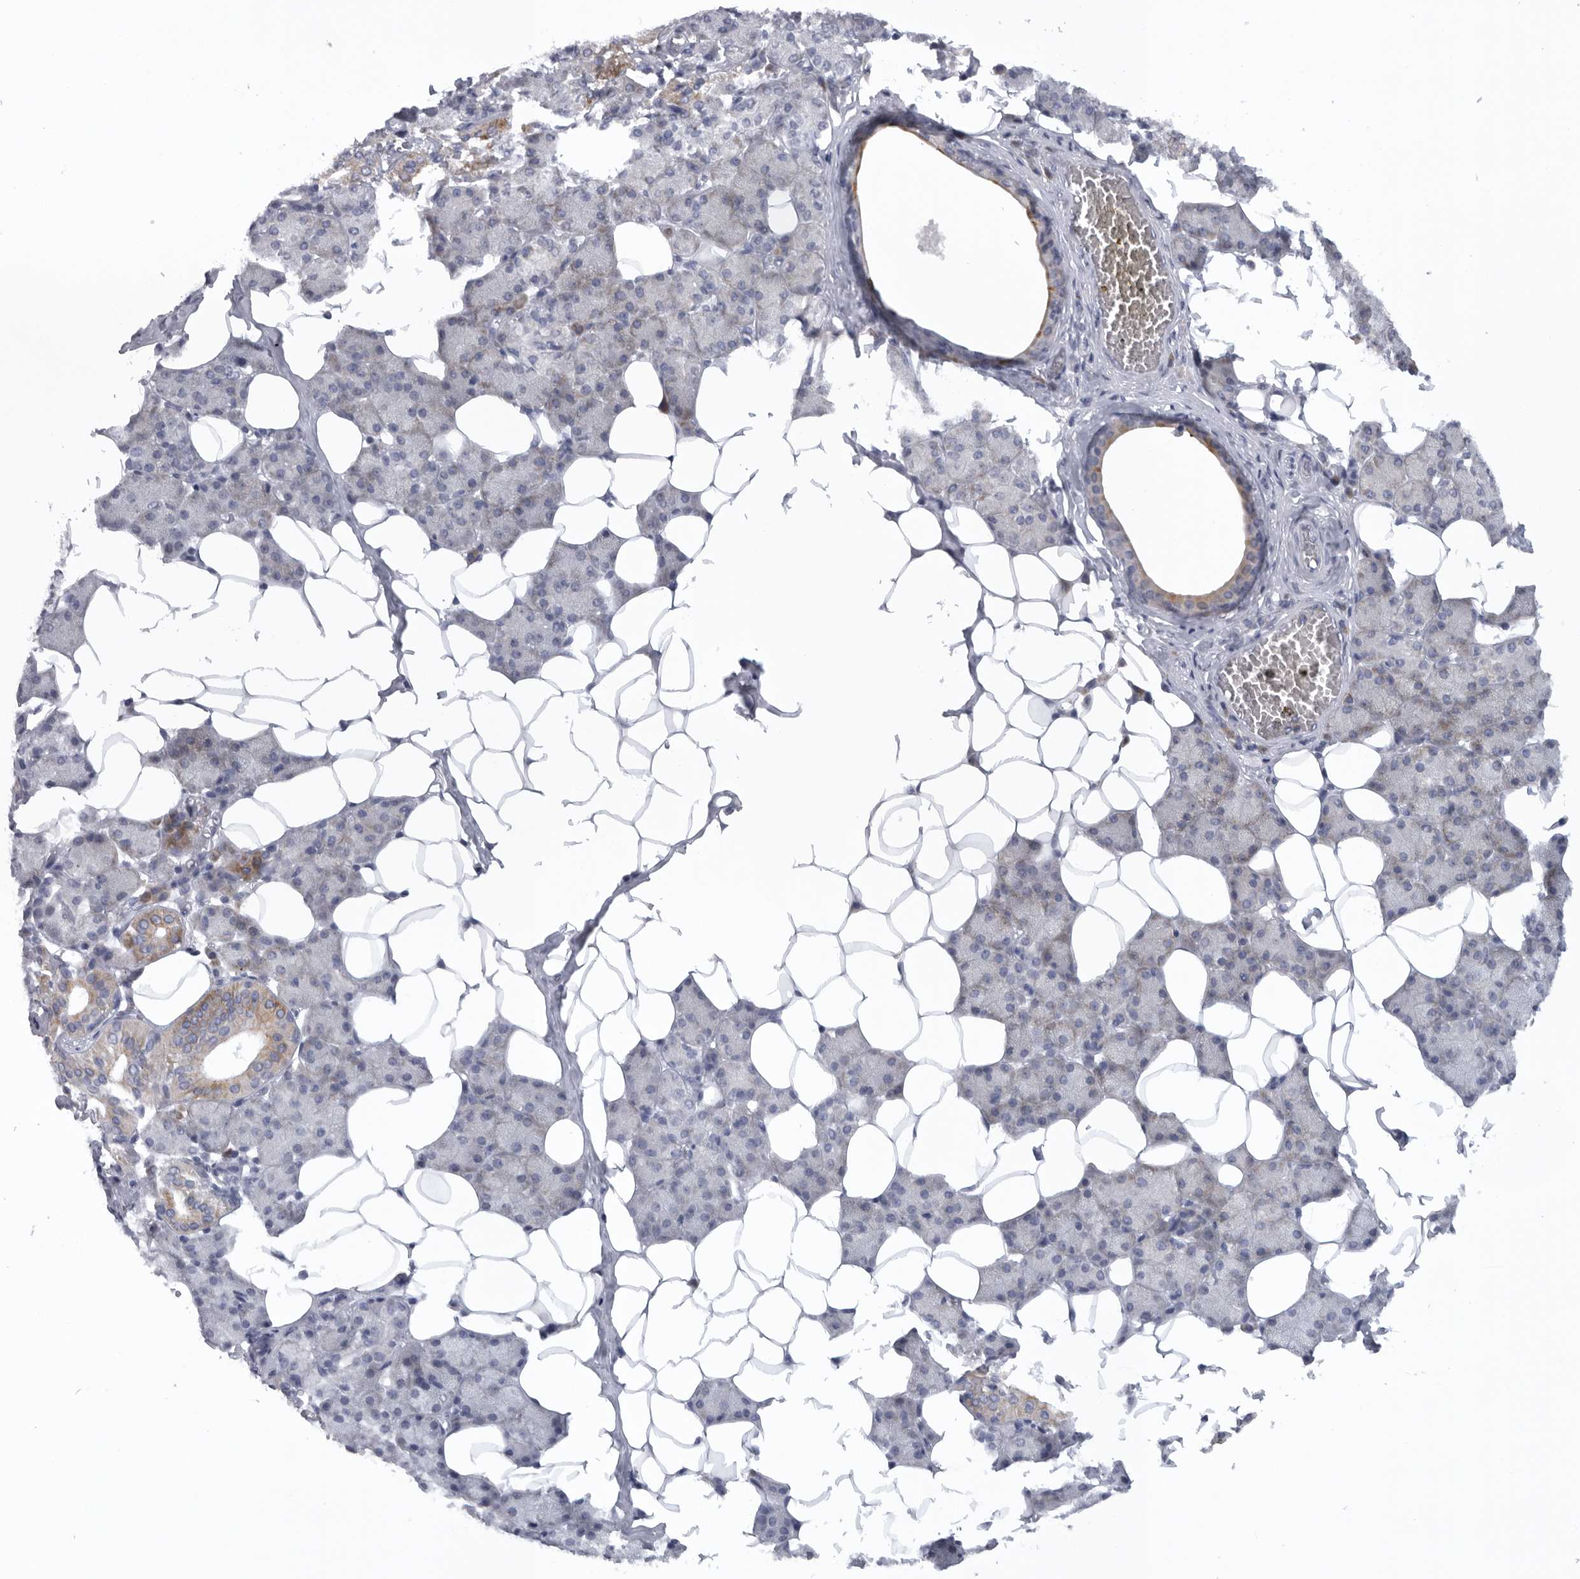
{"staining": {"intensity": "moderate", "quantity": "<25%", "location": "cytoplasmic/membranous"}, "tissue": "salivary gland", "cell_type": "Glandular cells", "image_type": "normal", "snomed": [{"axis": "morphology", "description": "Normal tissue, NOS"}, {"axis": "topography", "description": "Salivary gland"}], "caption": "Salivary gland stained with DAB IHC demonstrates low levels of moderate cytoplasmic/membranous staining in about <25% of glandular cells.", "gene": "USP24", "patient": {"sex": "female", "age": 33}}